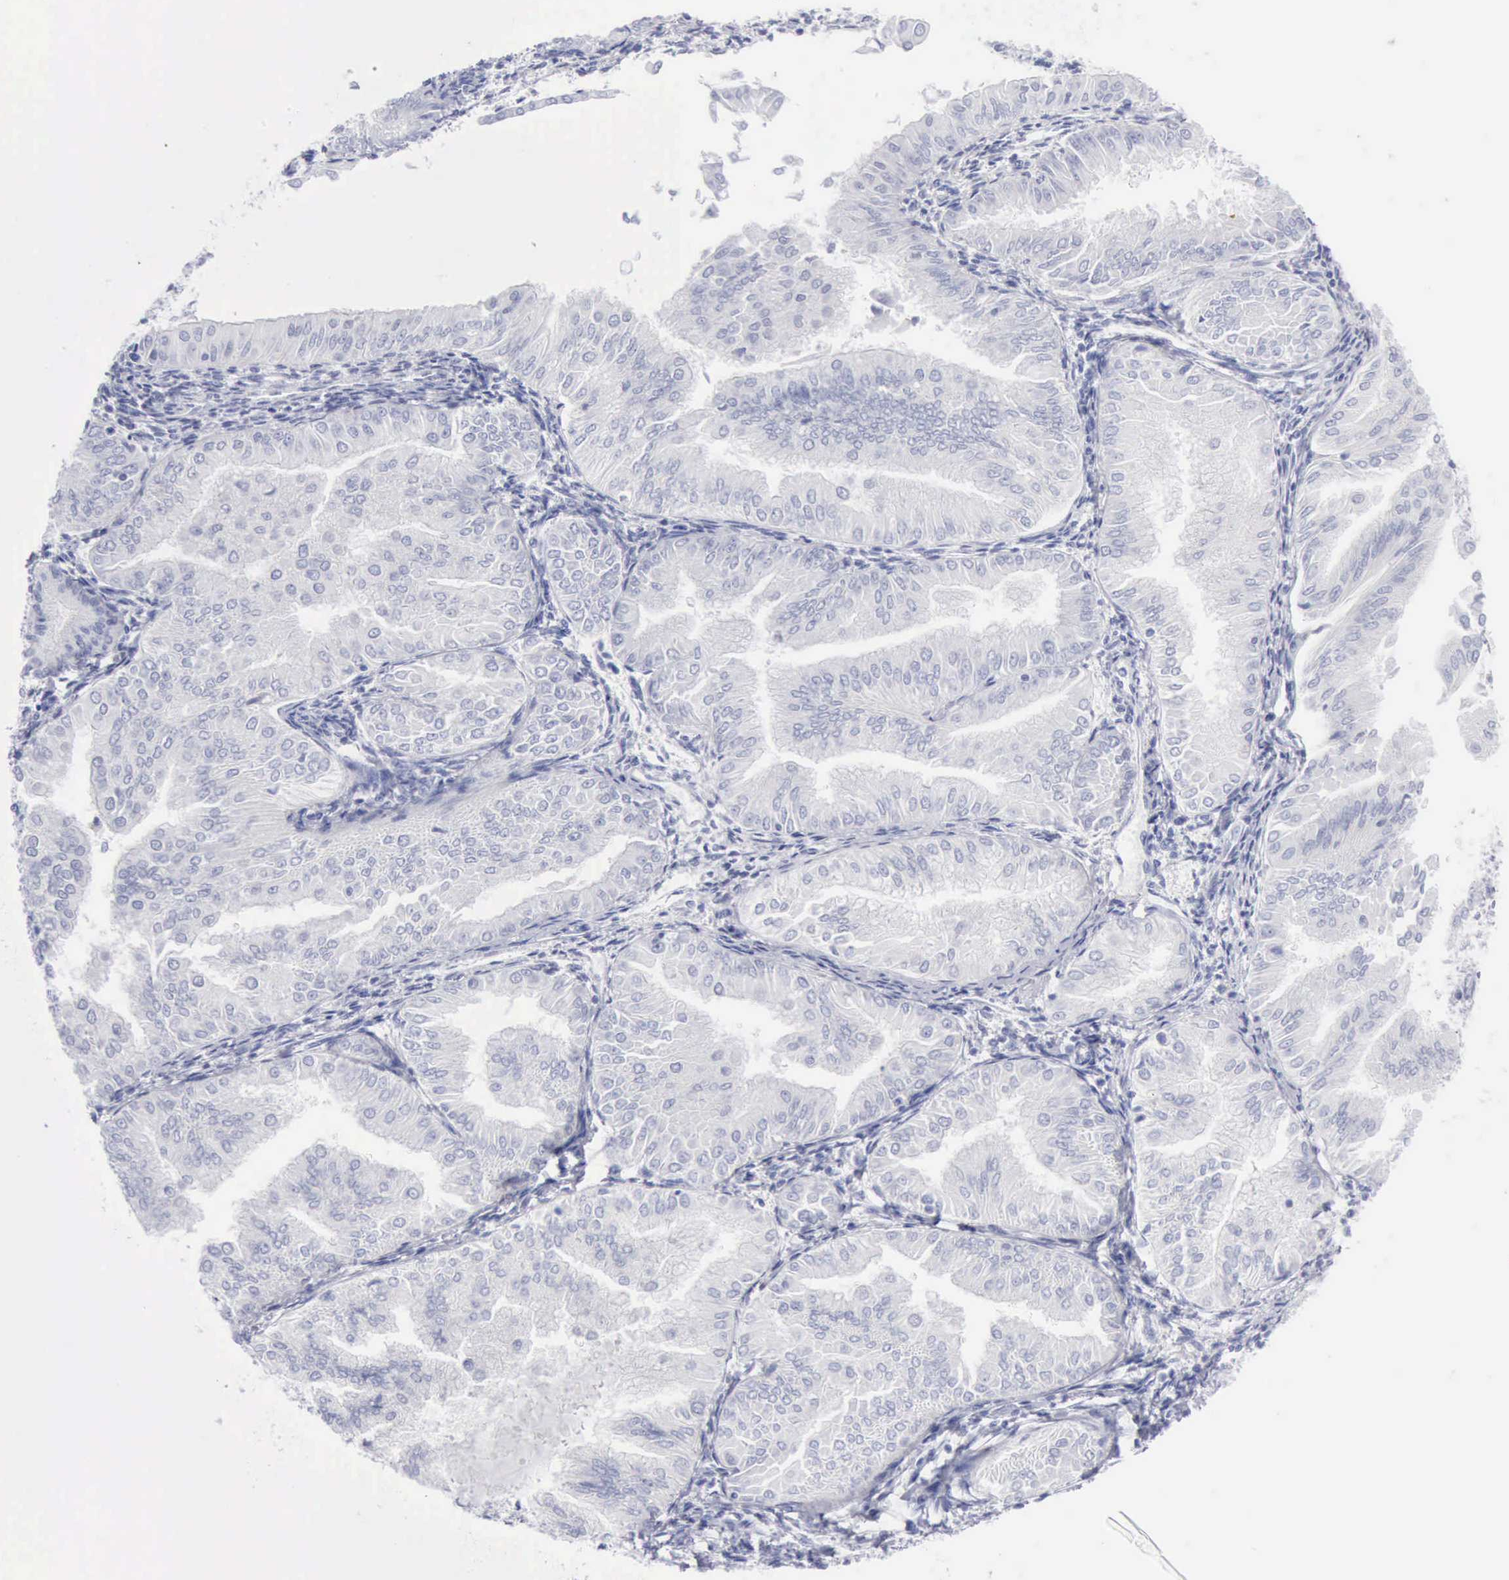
{"staining": {"intensity": "negative", "quantity": "none", "location": "none"}, "tissue": "endometrial cancer", "cell_type": "Tumor cells", "image_type": "cancer", "snomed": [{"axis": "morphology", "description": "Adenocarcinoma, NOS"}, {"axis": "topography", "description": "Endometrium"}], "caption": "A photomicrograph of endometrial cancer stained for a protein demonstrates no brown staining in tumor cells.", "gene": "KRT10", "patient": {"sex": "female", "age": 53}}